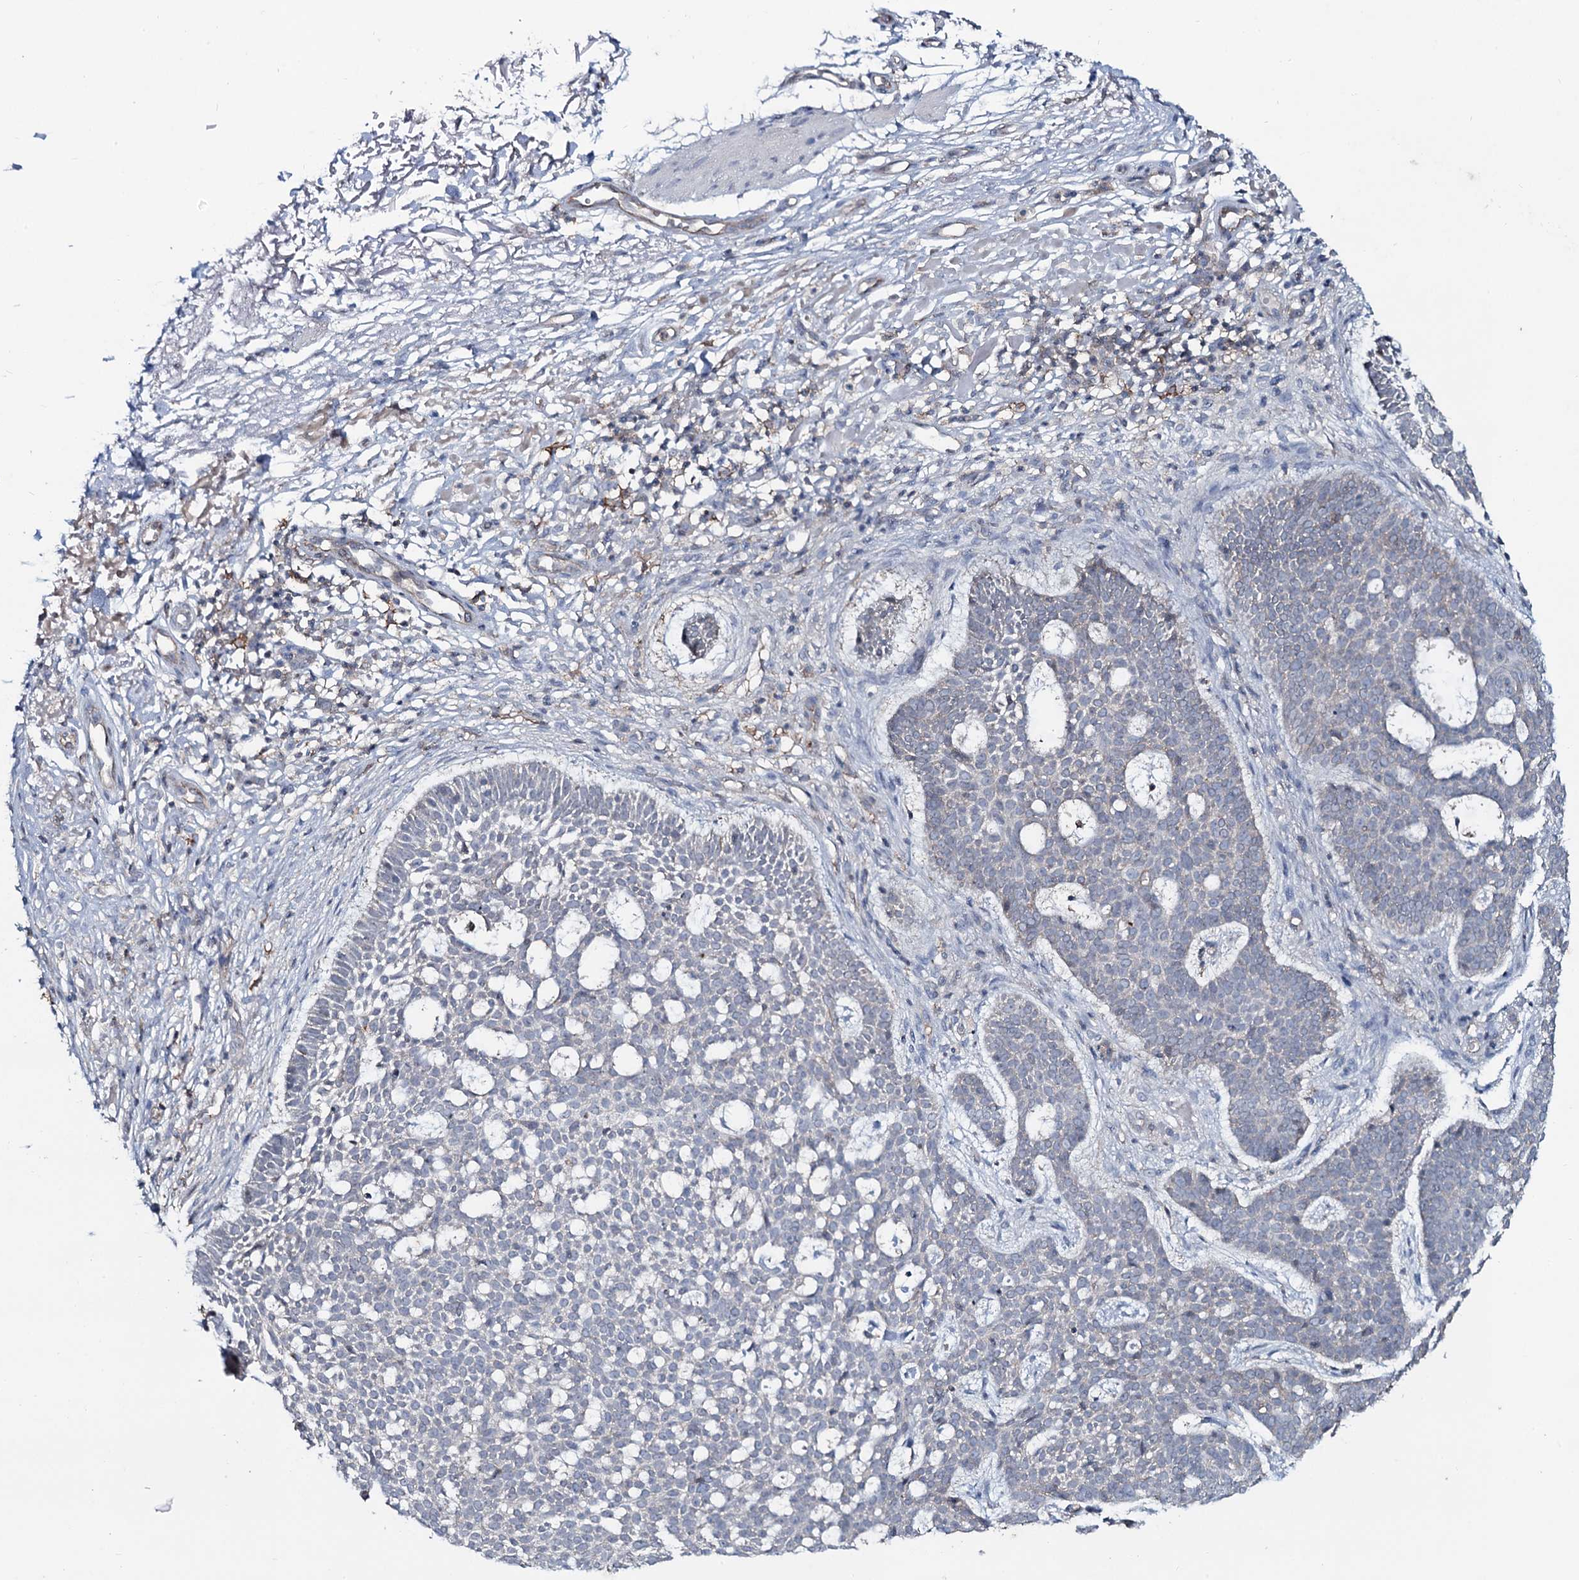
{"staining": {"intensity": "negative", "quantity": "none", "location": "none"}, "tissue": "skin cancer", "cell_type": "Tumor cells", "image_type": "cancer", "snomed": [{"axis": "morphology", "description": "Basal cell carcinoma"}, {"axis": "topography", "description": "Skin"}], "caption": "An IHC micrograph of basal cell carcinoma (skin) is shown. There is no staining in tumor cells of basal cell carcinoma (skin).", "gene": "SNAP23", "patient": {"sex": "male", "age": 85}}